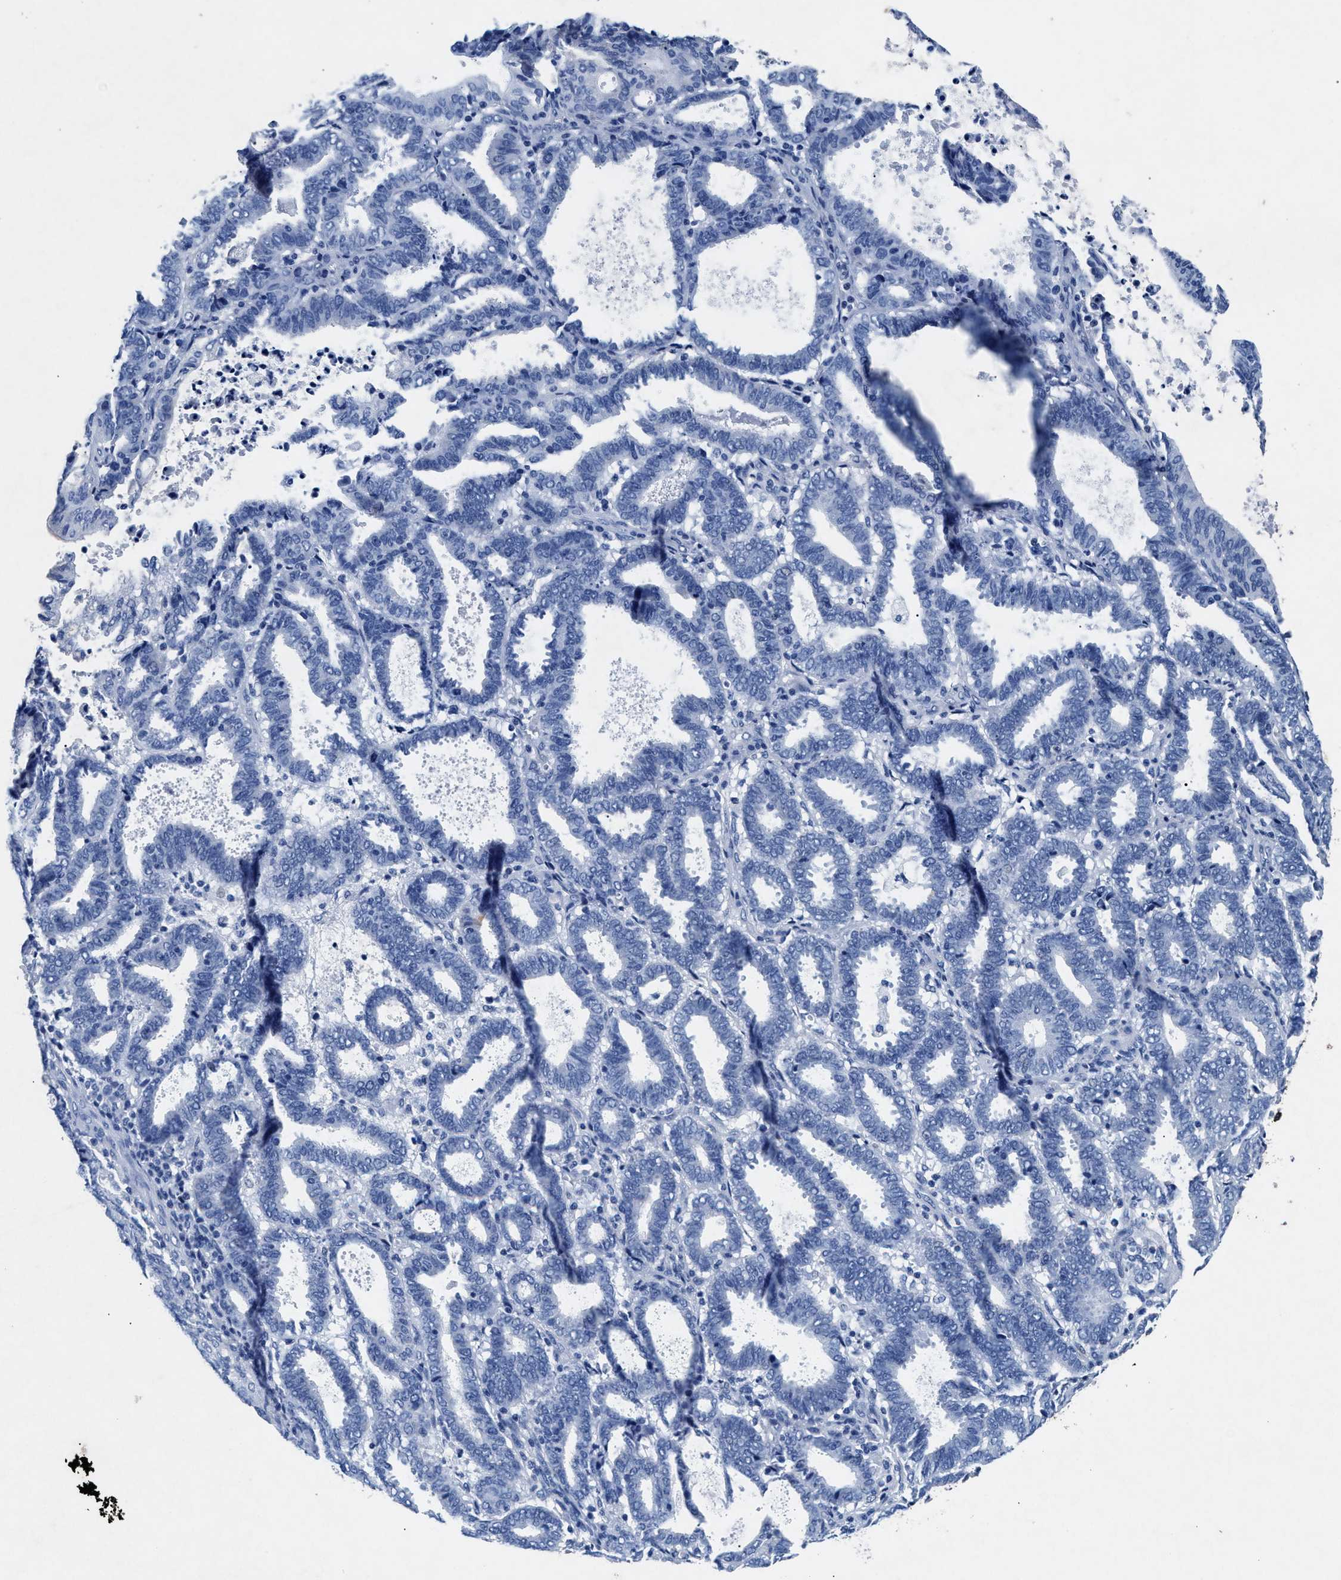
{"staining": {"intensity": "negative", "quantity": "none", "location": "none"}, "tissue": "endometrial cancer", "cell_type": "Tumor cells", "image_type": "cancer", "snomed": [{"axis": "morphology", "description": "Adenocarcinoma, NOS"}, {"axis": "topography", "description": "Uterus"}], "caption": "This is an immunohistochemistry (IHC) image of human endometrial cancer. There is no positivity in tumor cells.", "gene": "MAP6", "patient": {"sex": "female", "age": 83}}